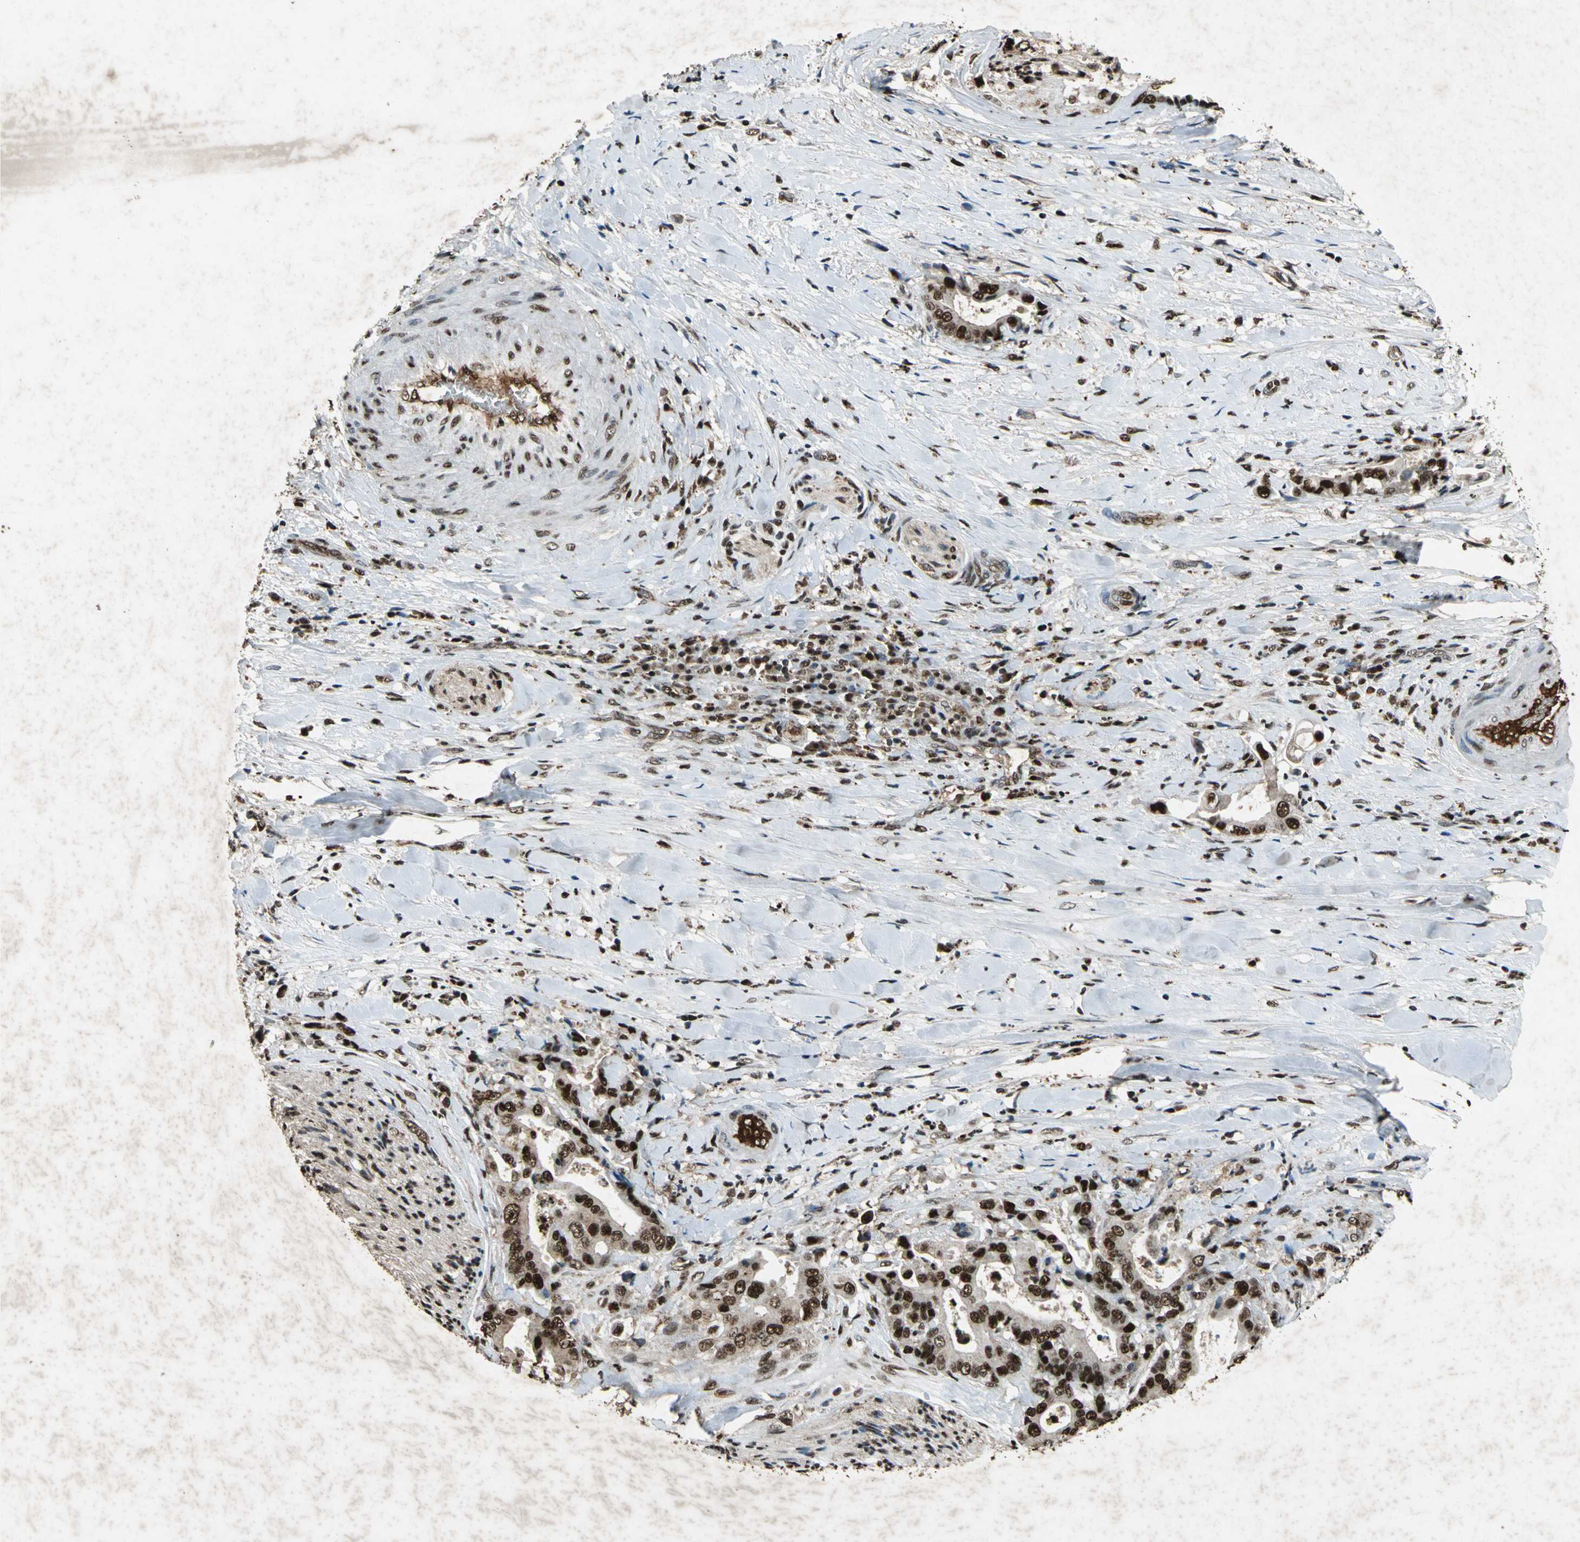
{"staining": {"intensity": "strong", "quantity": ">75%", "location": "nuclear"}, "tissue": "liver cancer", "cell_type": "Tumor cells", "image_type": "cancer", "snomed": [{"axis": "morphology", "description": "Cholangiocarcinoma"}, {"axis": "topography", "description": "Liver"}], "caption": "Immunohistochemistry (IHC) (DAB) staining of human liver cancer exhibits strong nuclear protein expression in approximately >75% of tumor cells.", "gene": "ANP32A", "patient": {"sex": "male", "age": 58}}